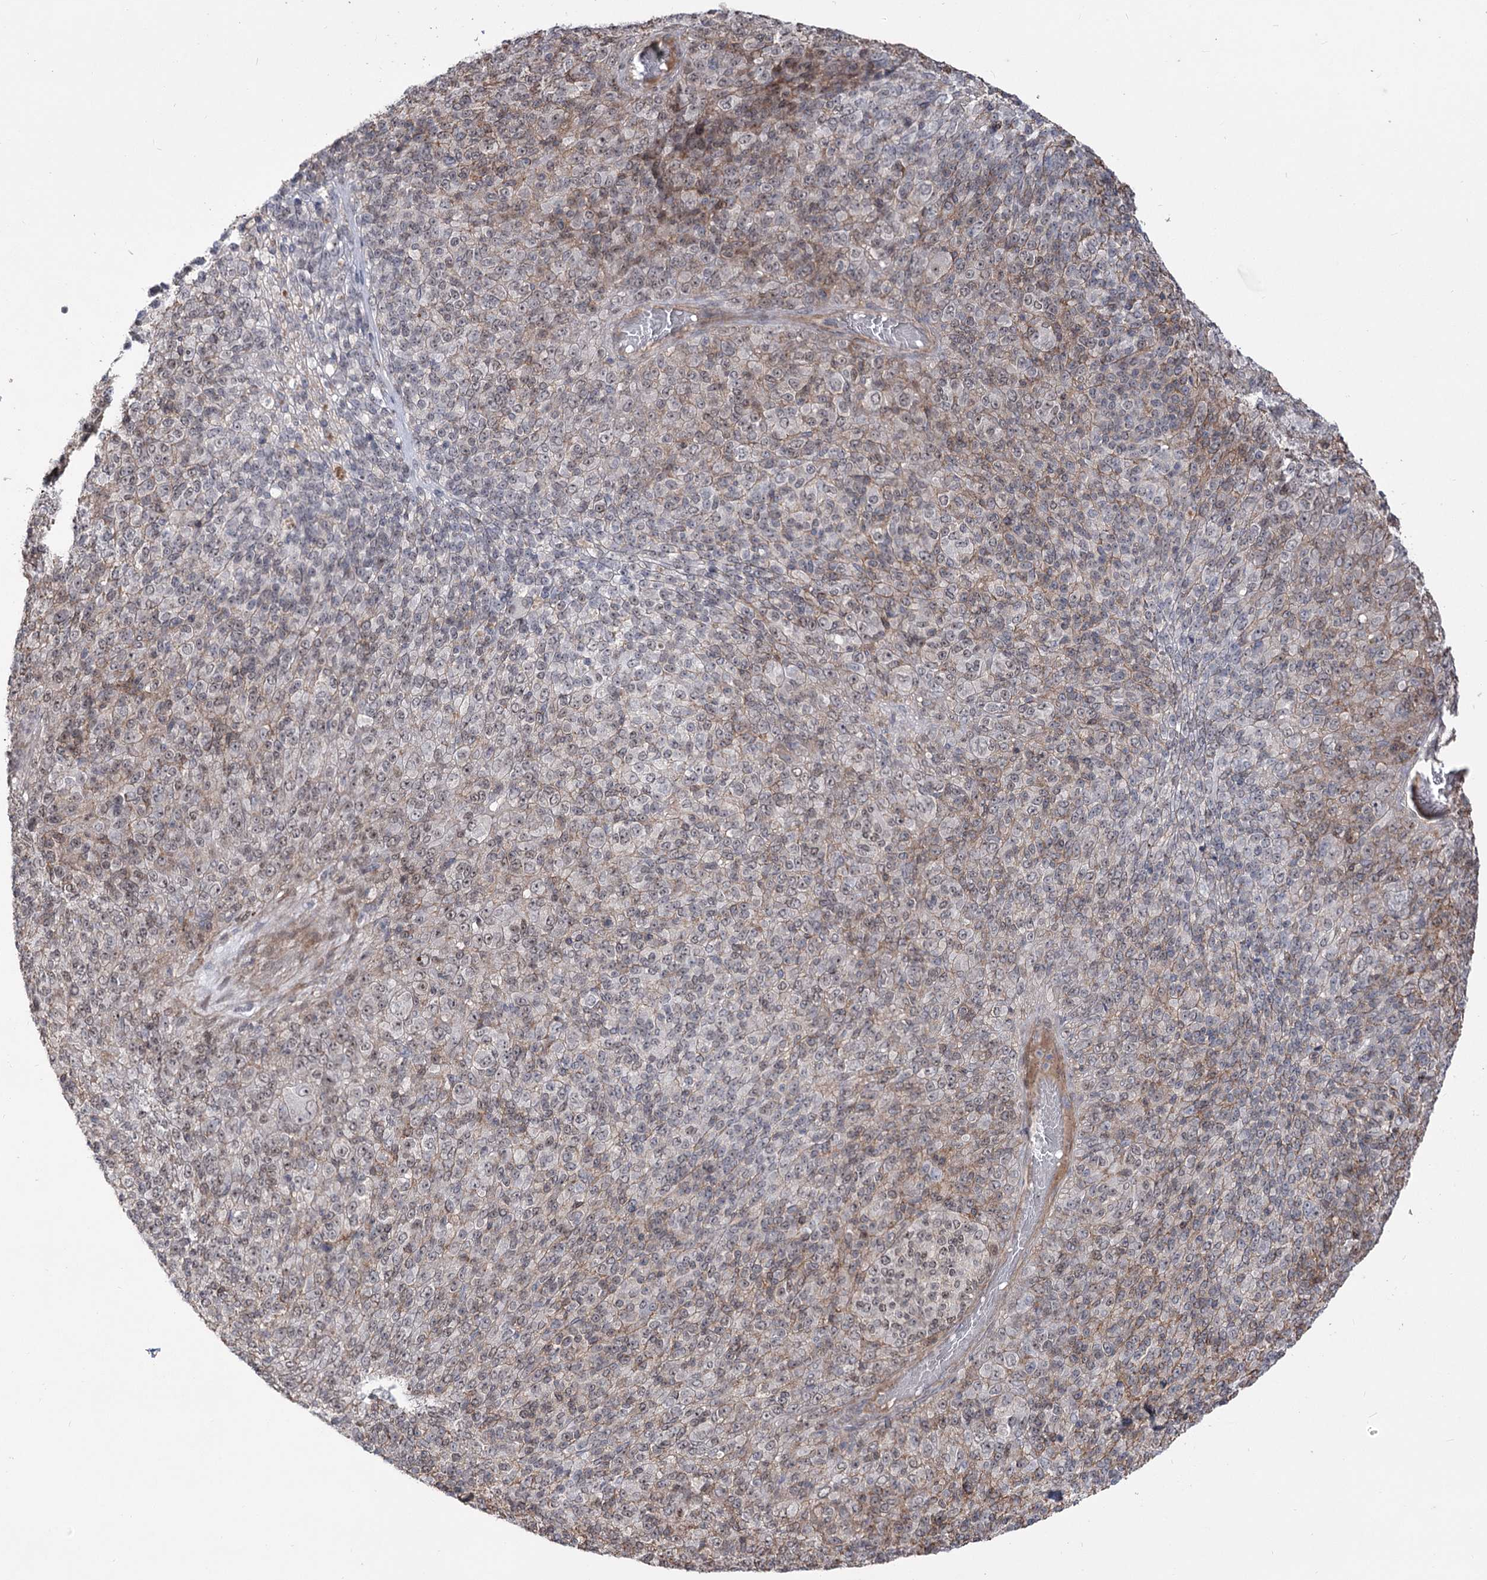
{"staining": {"intensity": "weak", "quantity": "25%-75%", "location": "nuclear"}, "tissue": "melanoma", "cell_type": "Tumor cells", "image_type": "cancer", "snomed": [{"axis": "morphology", "description": "Malignant melanoma, Metastatic site"}, {"axis": "topography", "description": "Brain"}], "caption": "The micrograph shows immunohistochemical staining of malignant melanoma (metastatic site). There is weak nuclear positivity is seen in about 25%-75% of tumor cells. Immunohistochemistry (ihc) stains the protein of interest in brown and the nuclei are stained blue.", "gene": "ZSCAN23", "patient": {"sex": "female", "age": 56}}